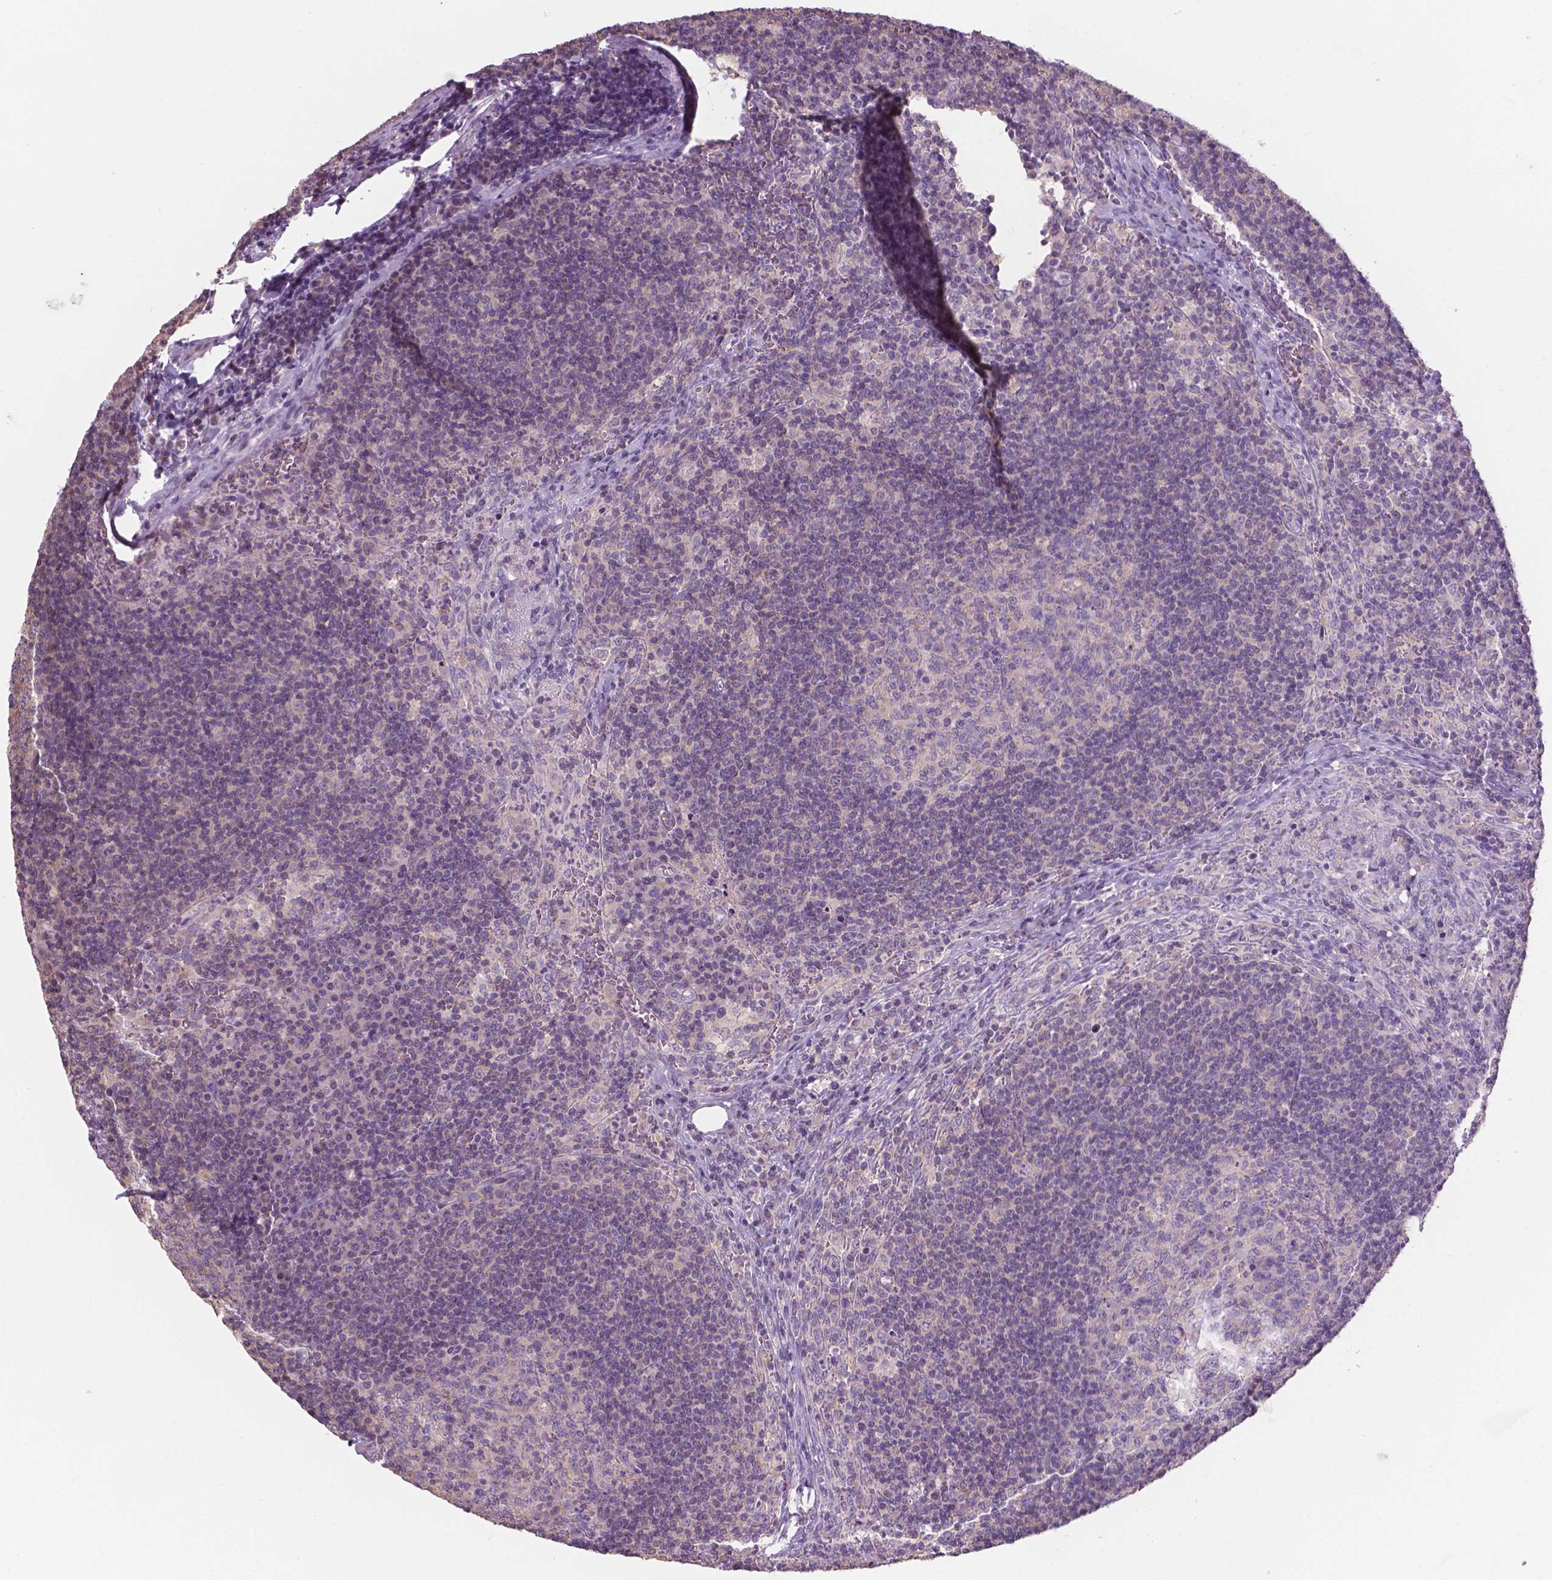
{"staining": {"intensity": "negative", "quantity": "none", "location": "none"}, "tissue": "lymph node", "cell_type": "Germinal center cells", "image_type": "normal", "snomed": [{"axis": "morphology", "description": "Normal tissue, NOS"}, {"axis": "topography", "description": "Lymph node"}], "caption": "Immunohistochemistry image of unremarkable lymph node: lymph node stained with DAB displays no significant protein expression in germinal center cells. Brightfield microscopy of IHC stained with DAB (3,3'-diaminobenzidine) (brown) and hematoxylin (blue), captured at high magnification.", "gene": "SBSN", "patient": {"sex": "male", "age": 67}}